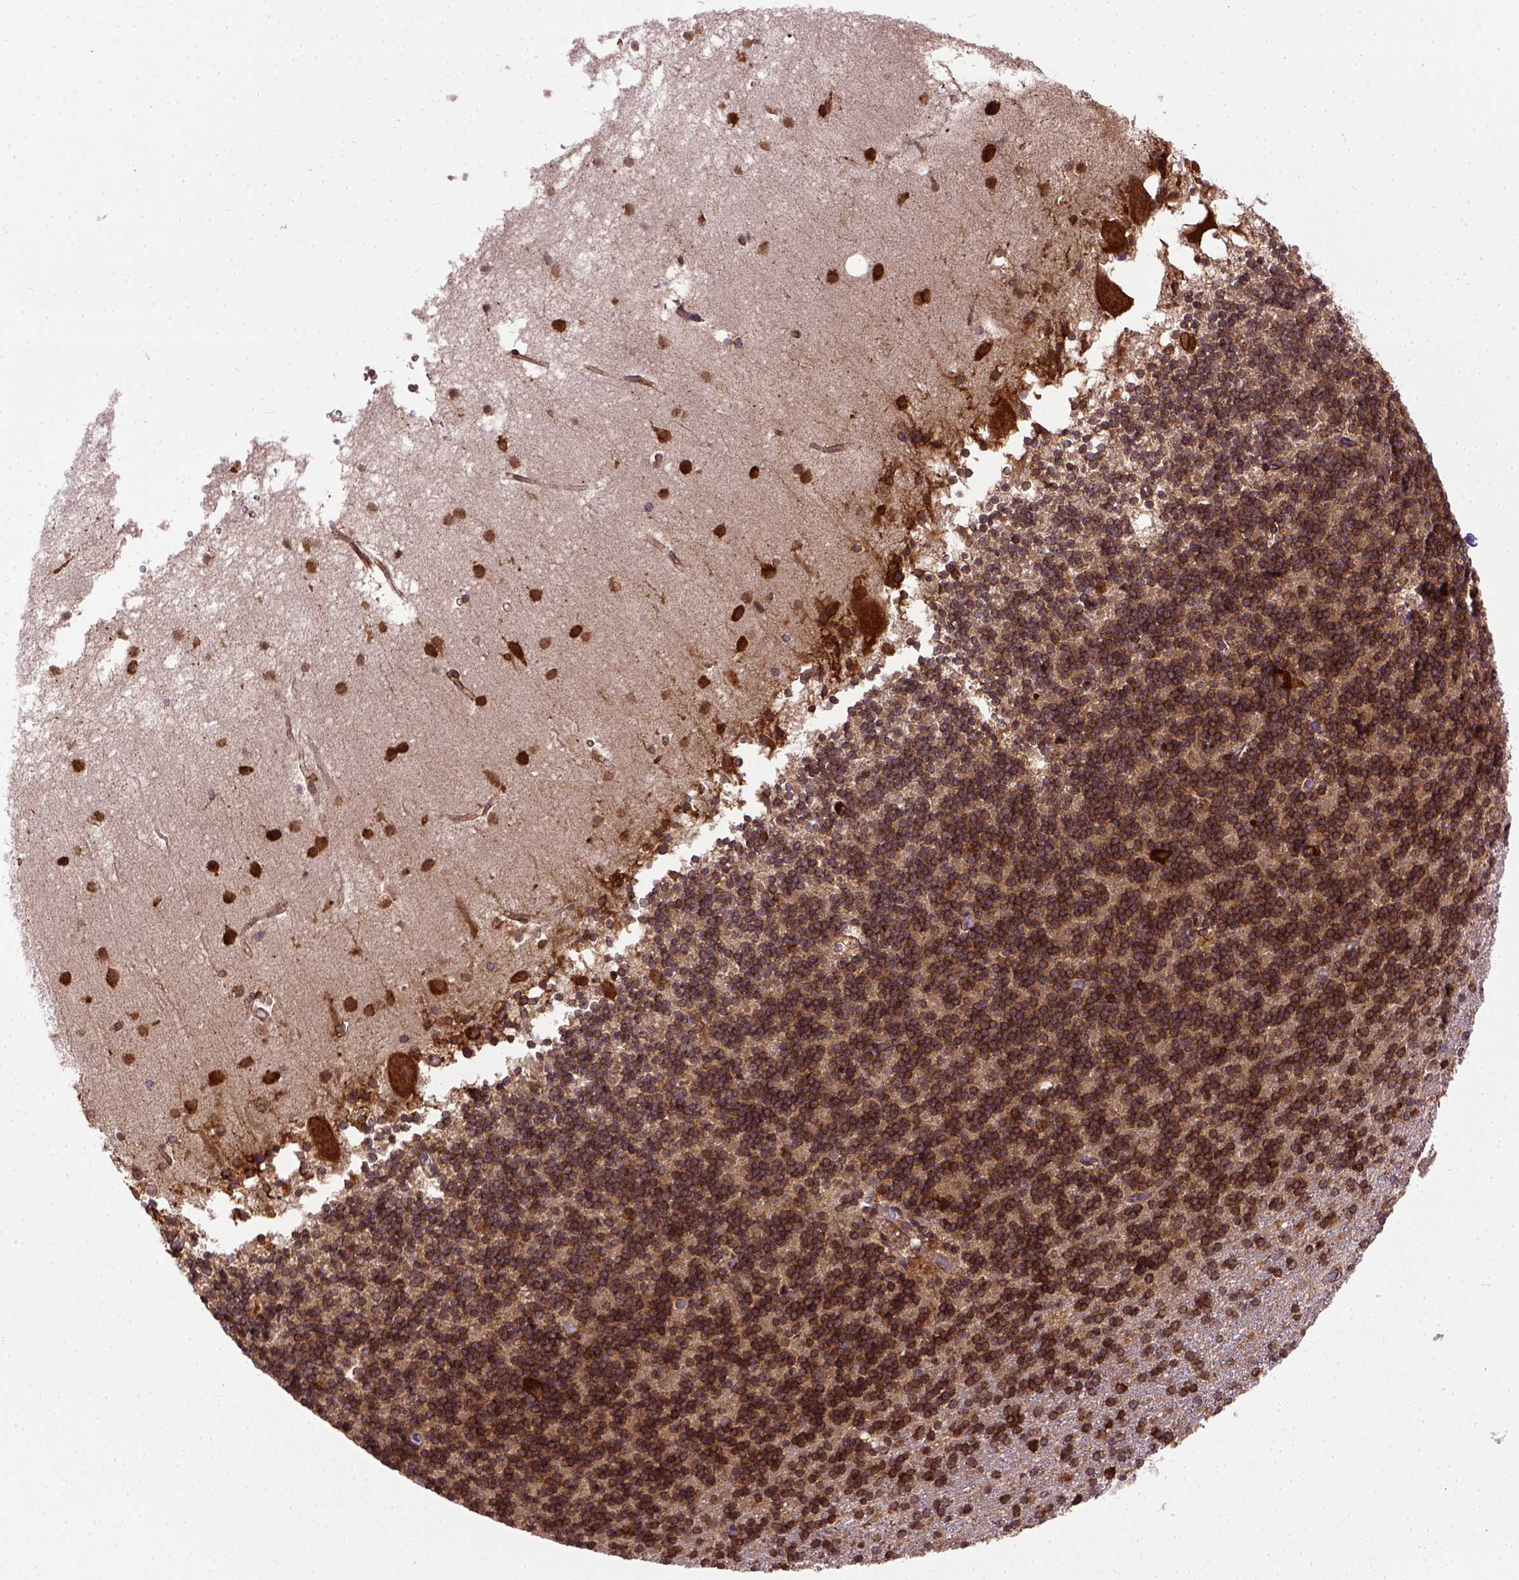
{"staining": {"intensity": "strong", "quantity": ">75%", "location": "cytoplasmic/membranous"}, "tissue": "cerebellum", "cell_type": "Cells in granular layer", "image_type": "normal", "snomed": [{"axis": "morphology", "description": "Normal tissue, NOS"}, {"axis": "topography", "description": "Cerebellum"}], "caption": "Strong cytoplasmic/membranous protein staining is appreciated in approximately >75% of cells in granular layer in cerebellum.", "gene": "CAPRIN1", "patient": {"sex": "male", "age": 70}}